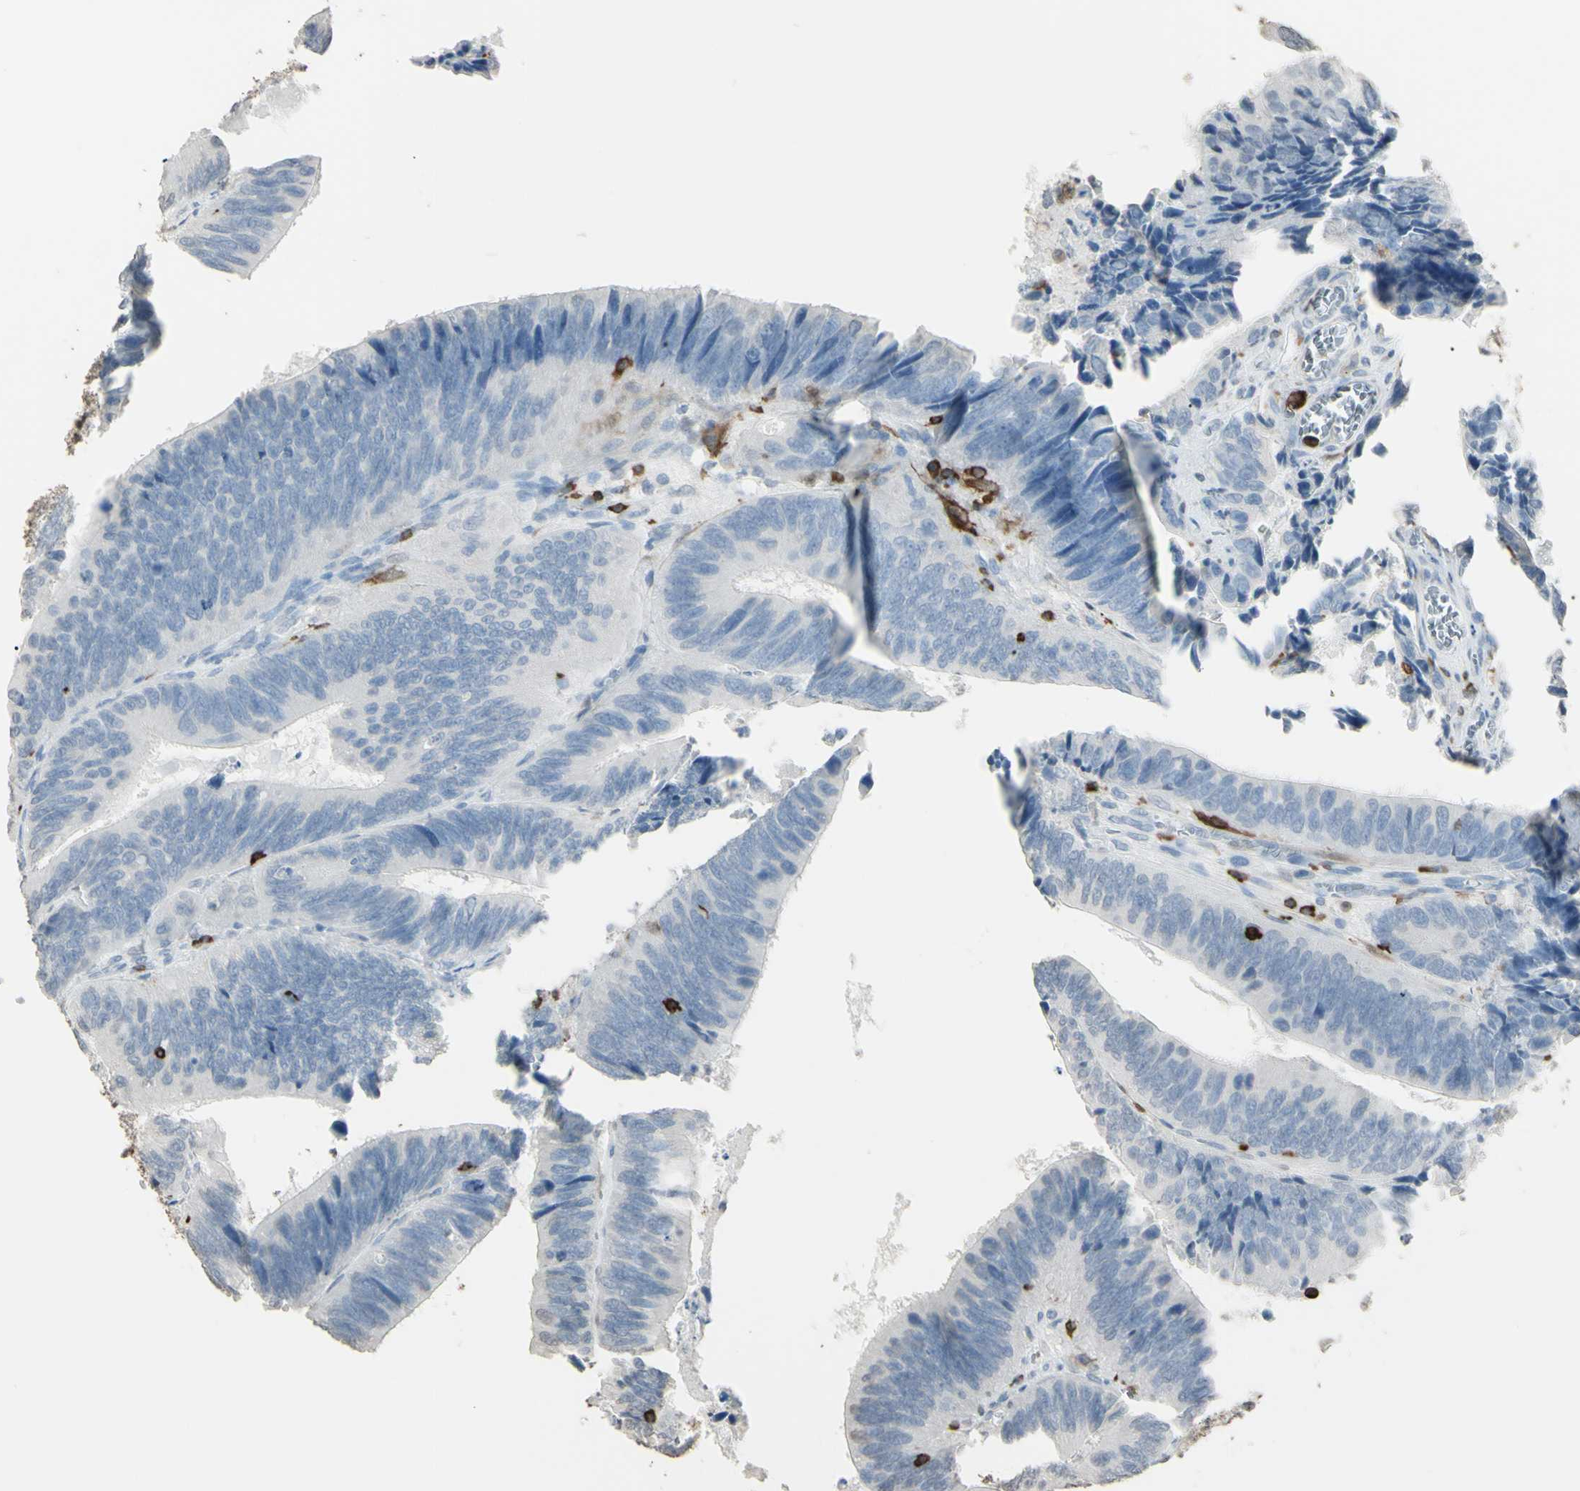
{"staining": {"intensity": "negative", "quantity": "none", "location": "none"}, "tissue": "colorectal cancer", "cell_type": "Tumor cells", "image_type": "cancer", "snomed": [{"axis": "morphology", "description": "Adenocarcinoma, NOS"}, {"axis": "topography", "description": "Colon"}], "caption": "Image shows no significant protein staining in tumor cells of adenocarcinoma (colorectal).", "gene": "PSTPIP1", "patient": {"sex": "male", "age": 72}}